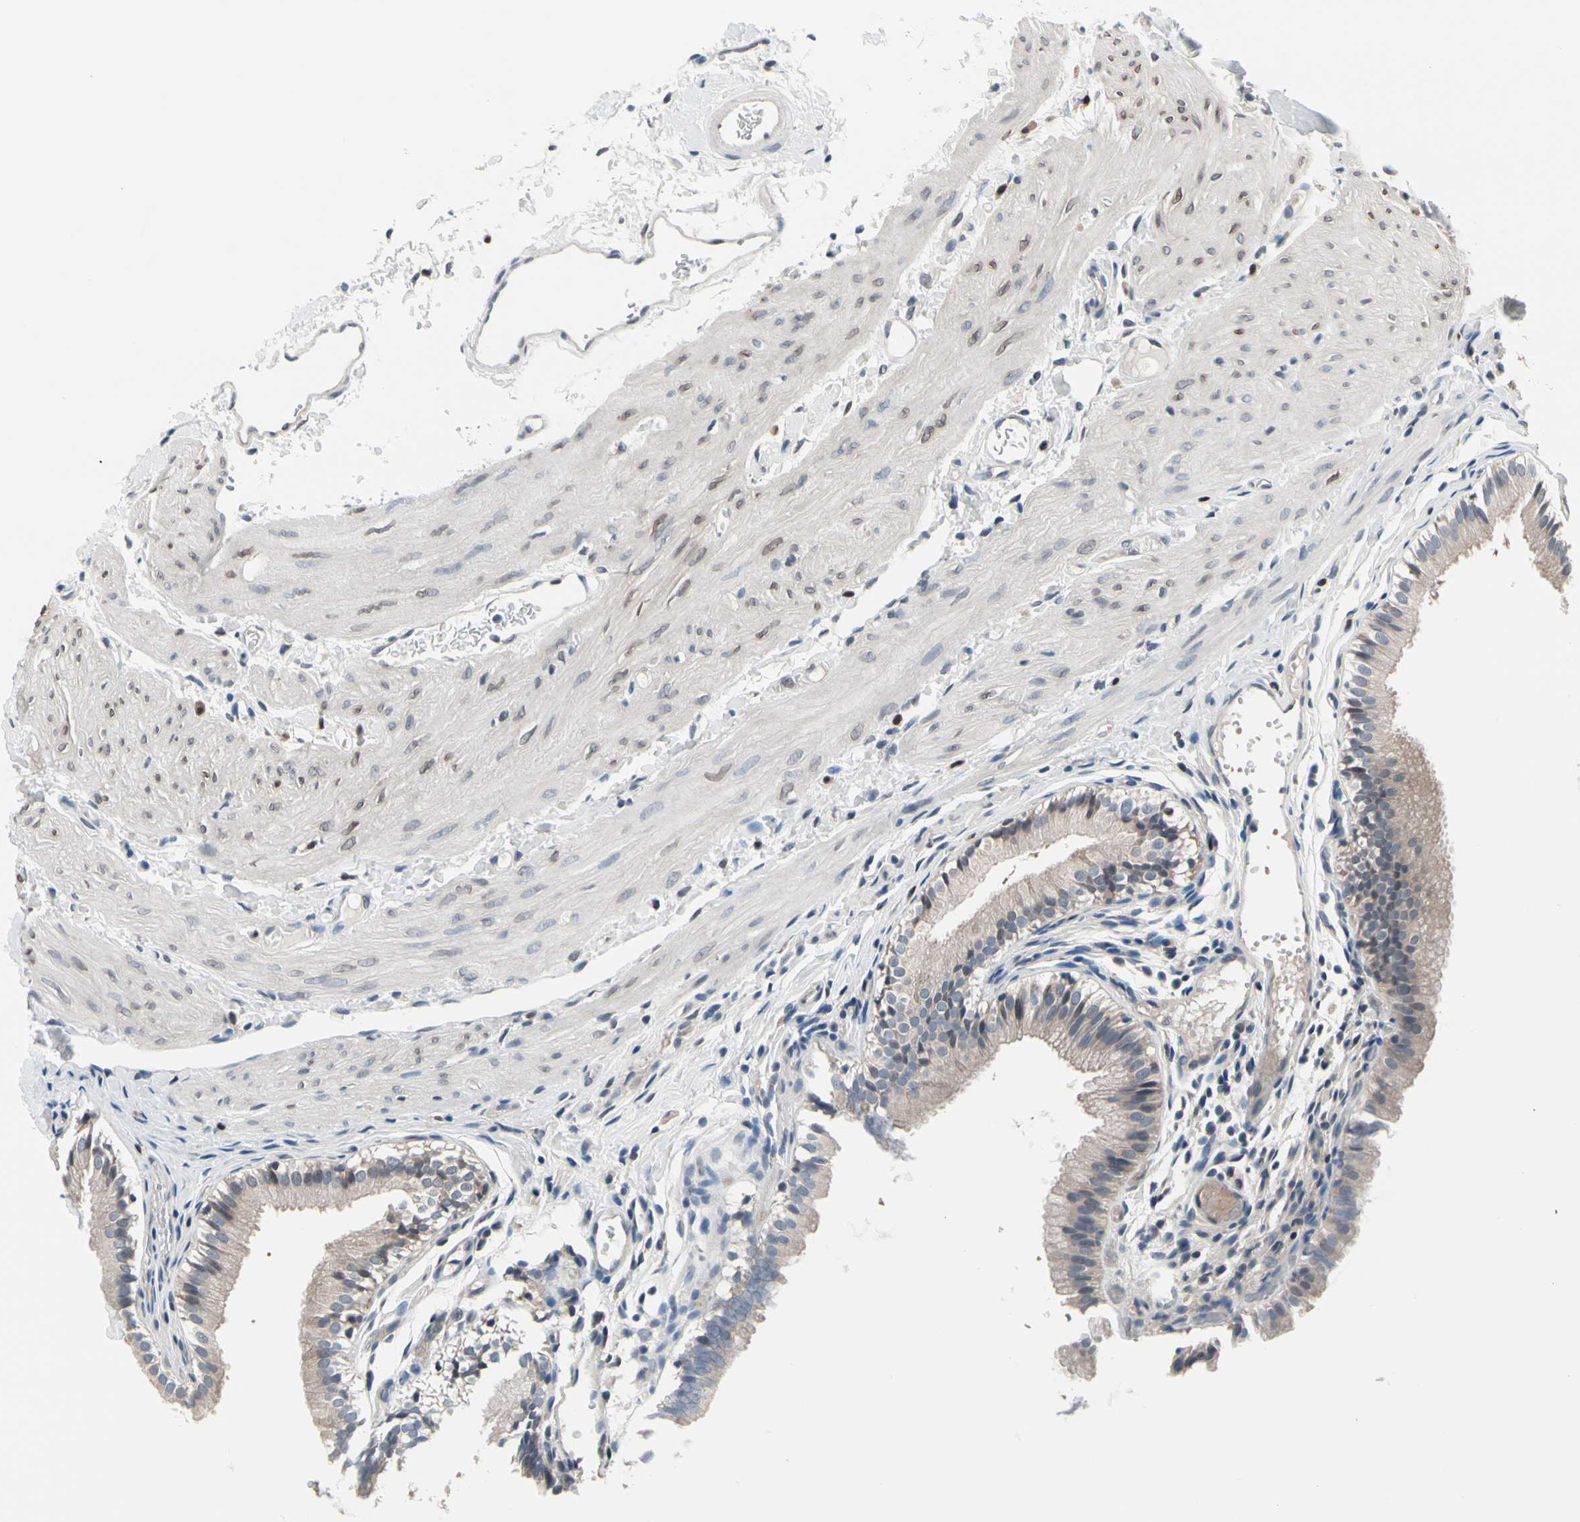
{"staining": {"intensity": "weak", "quantity": ">75%", "location": "cytoplasmic/membranous"}, "tissue": "gallbladder", "cell_type": "Glandular cells", "image_type": "normal", "snomed": [{"axis": "morphology", "description": "Normal tissue, NOS"}, {"axis": "topography", "description": "Gallbladder"}], "caption": "About >75% of glandular cells in unremarkable human gallbladder show weak cytoplasmic/membranous protein positivity as visualized by brown immunohistochemical staining.", "gene": "PRDX6", "patient": {"sex": "female", "age": 26}}